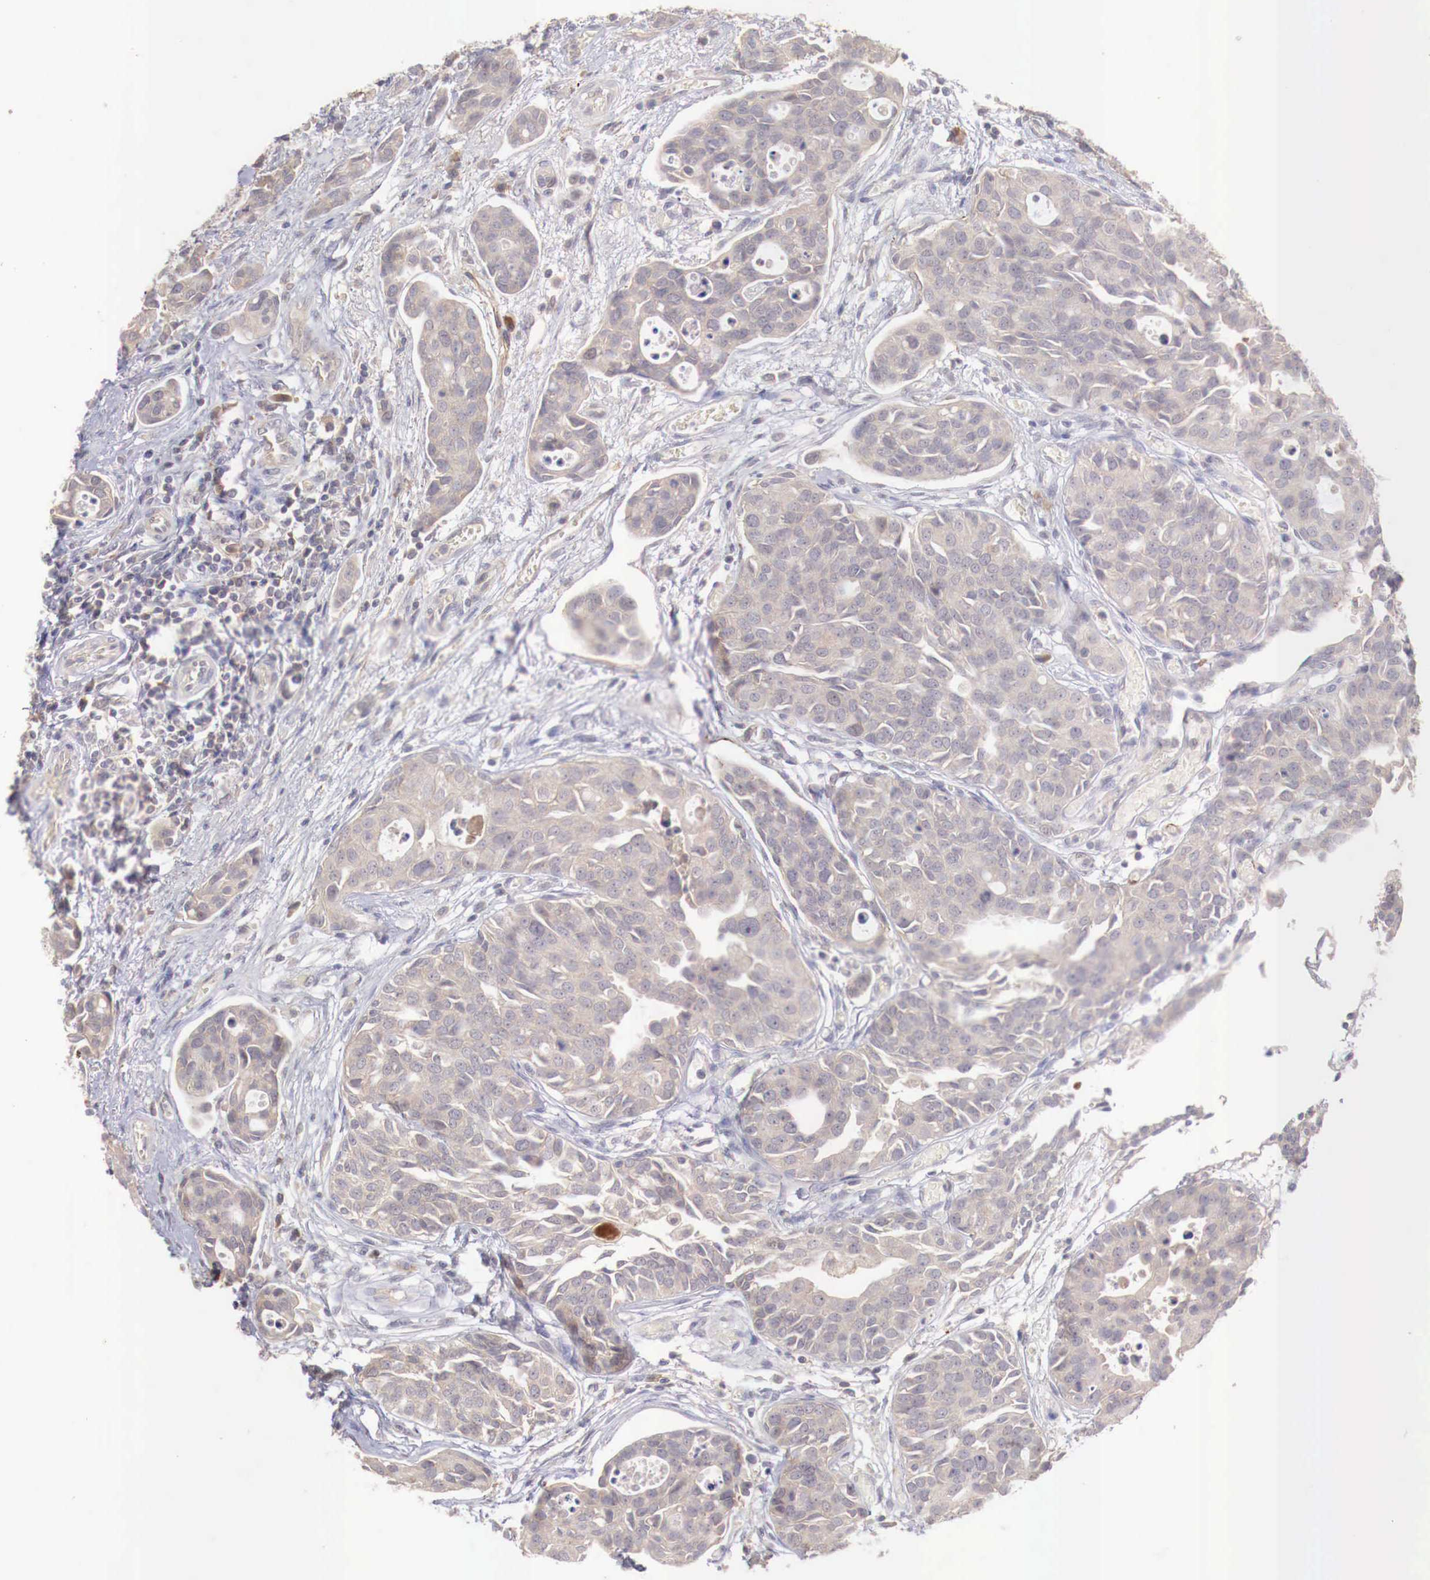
{"staining": {"intensity": "negative", "quantity": "none", "location": "none"}, "tissue": "urothelial cancer", "cell_type": "Tumor cells", "image_type": "cancer", "snomed": [{"axis": "morphology", "description": "Urothelial carcinoma, High grade"}, {"axis": "topography", "description": "Urinary bladder"}], "caption": "Human urothelial carcinoma (high-grade) stained for a protein using immunohistochemistry (IHC) demonstrates no positivity in tumor cells.", "gene": "WT1", "patient": {"sex": "male", "age": 78}}